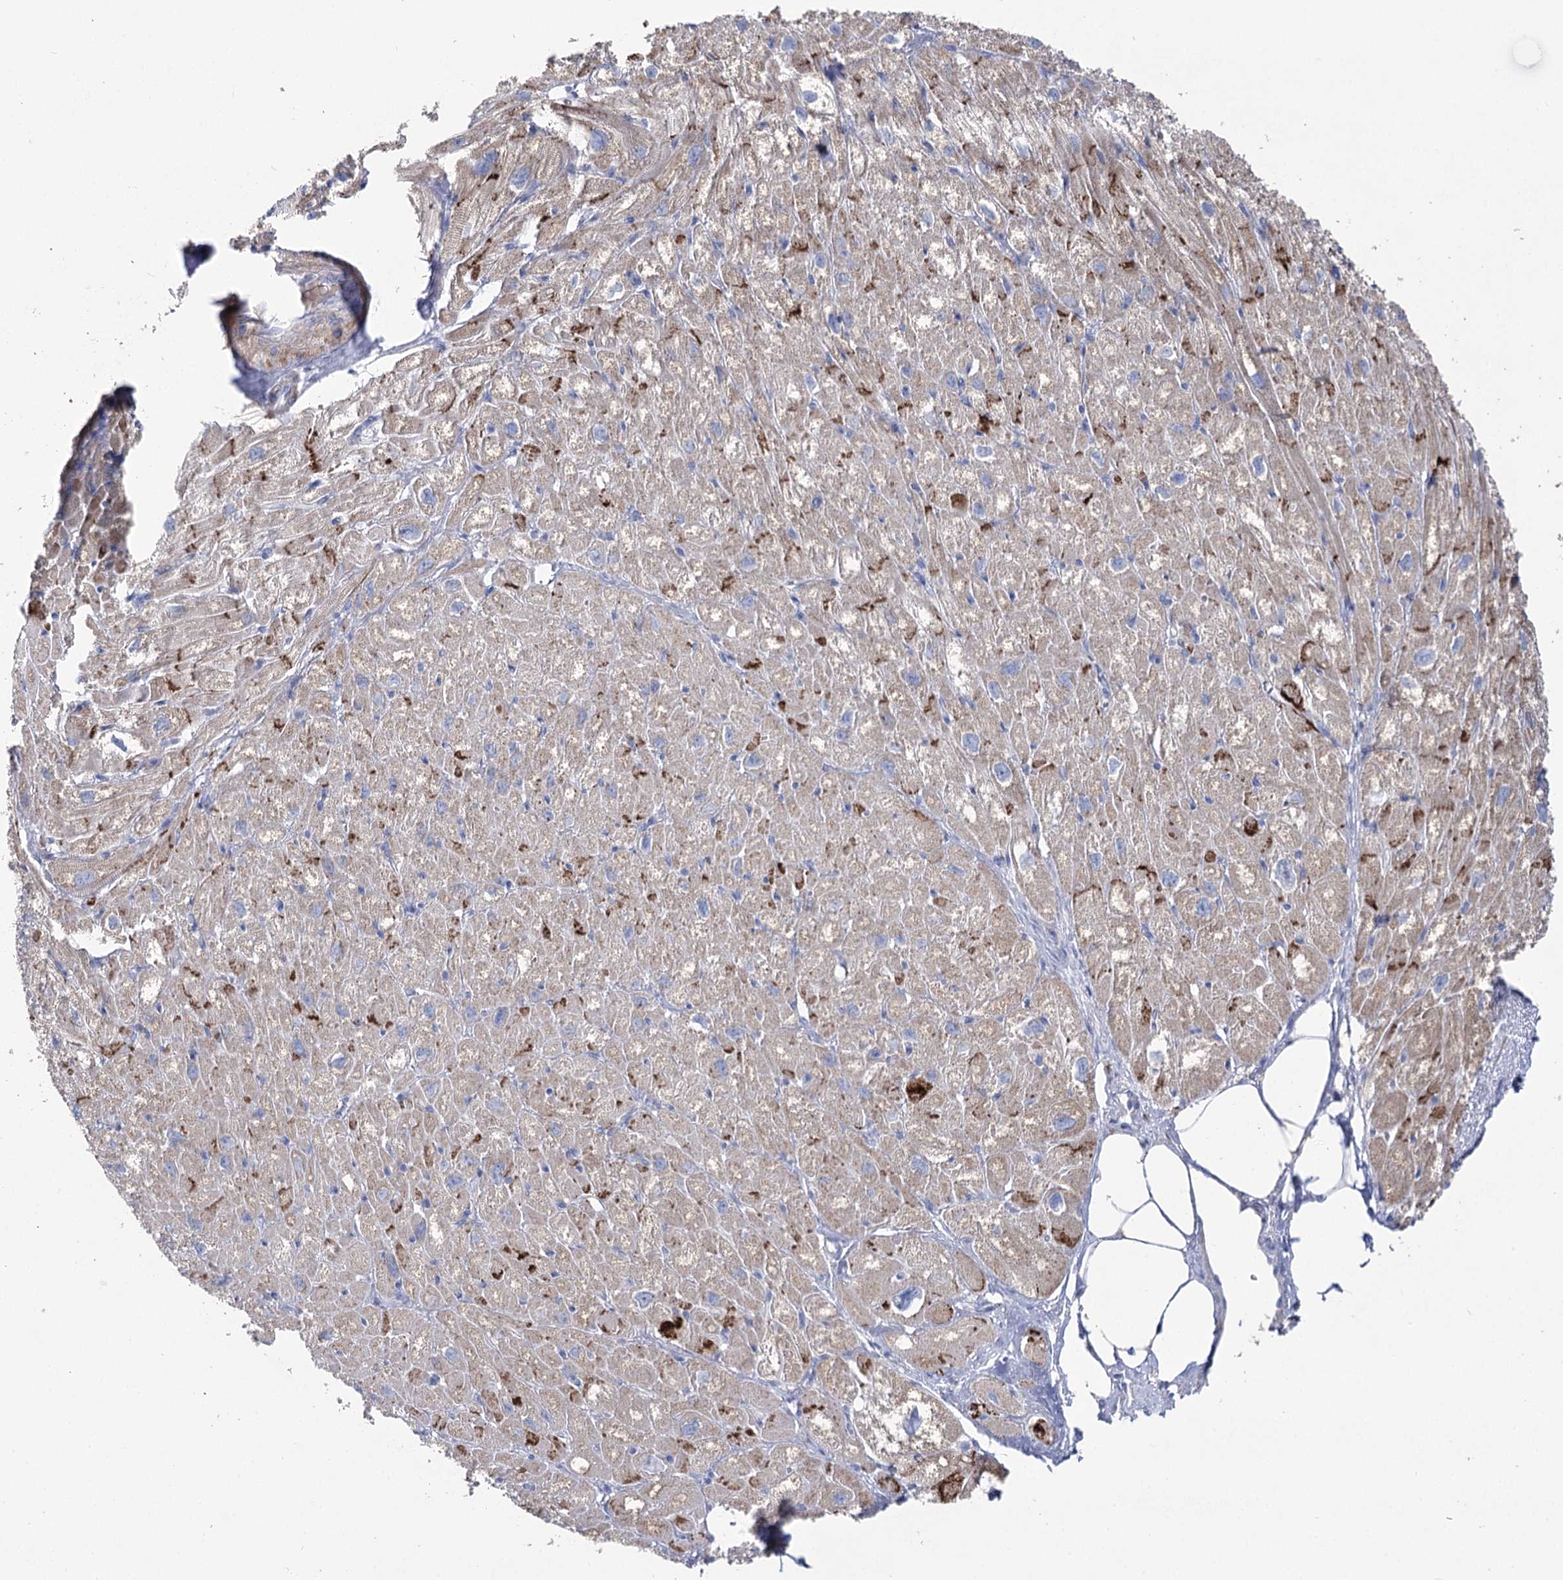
{"staining": {"intensity": "moderate", "quantity": "<25%", "location": "cytoplasmic/membranous"}, "tissue": "heart muscle", "cell_type": "Cardiomyocytes", "image_type": "normal", "snomed": [{"axis": "morphology", "description": "Normal tissue, NOS"}, {"axis": "topography", "description": "Heart"}], "caption": "Immunohistochemistry photomicrograph of normal heart muscle: human heart muscle stained using immunohistochemistry reveals low levels of moderate protein expression localized specifically in the cytoplasmic/membranous of cardiomyocytes, appearing as a cytoplasmic/membranous brown color.", "gene": "NRAP", "patient": {"sex": "male", "age": 50}}